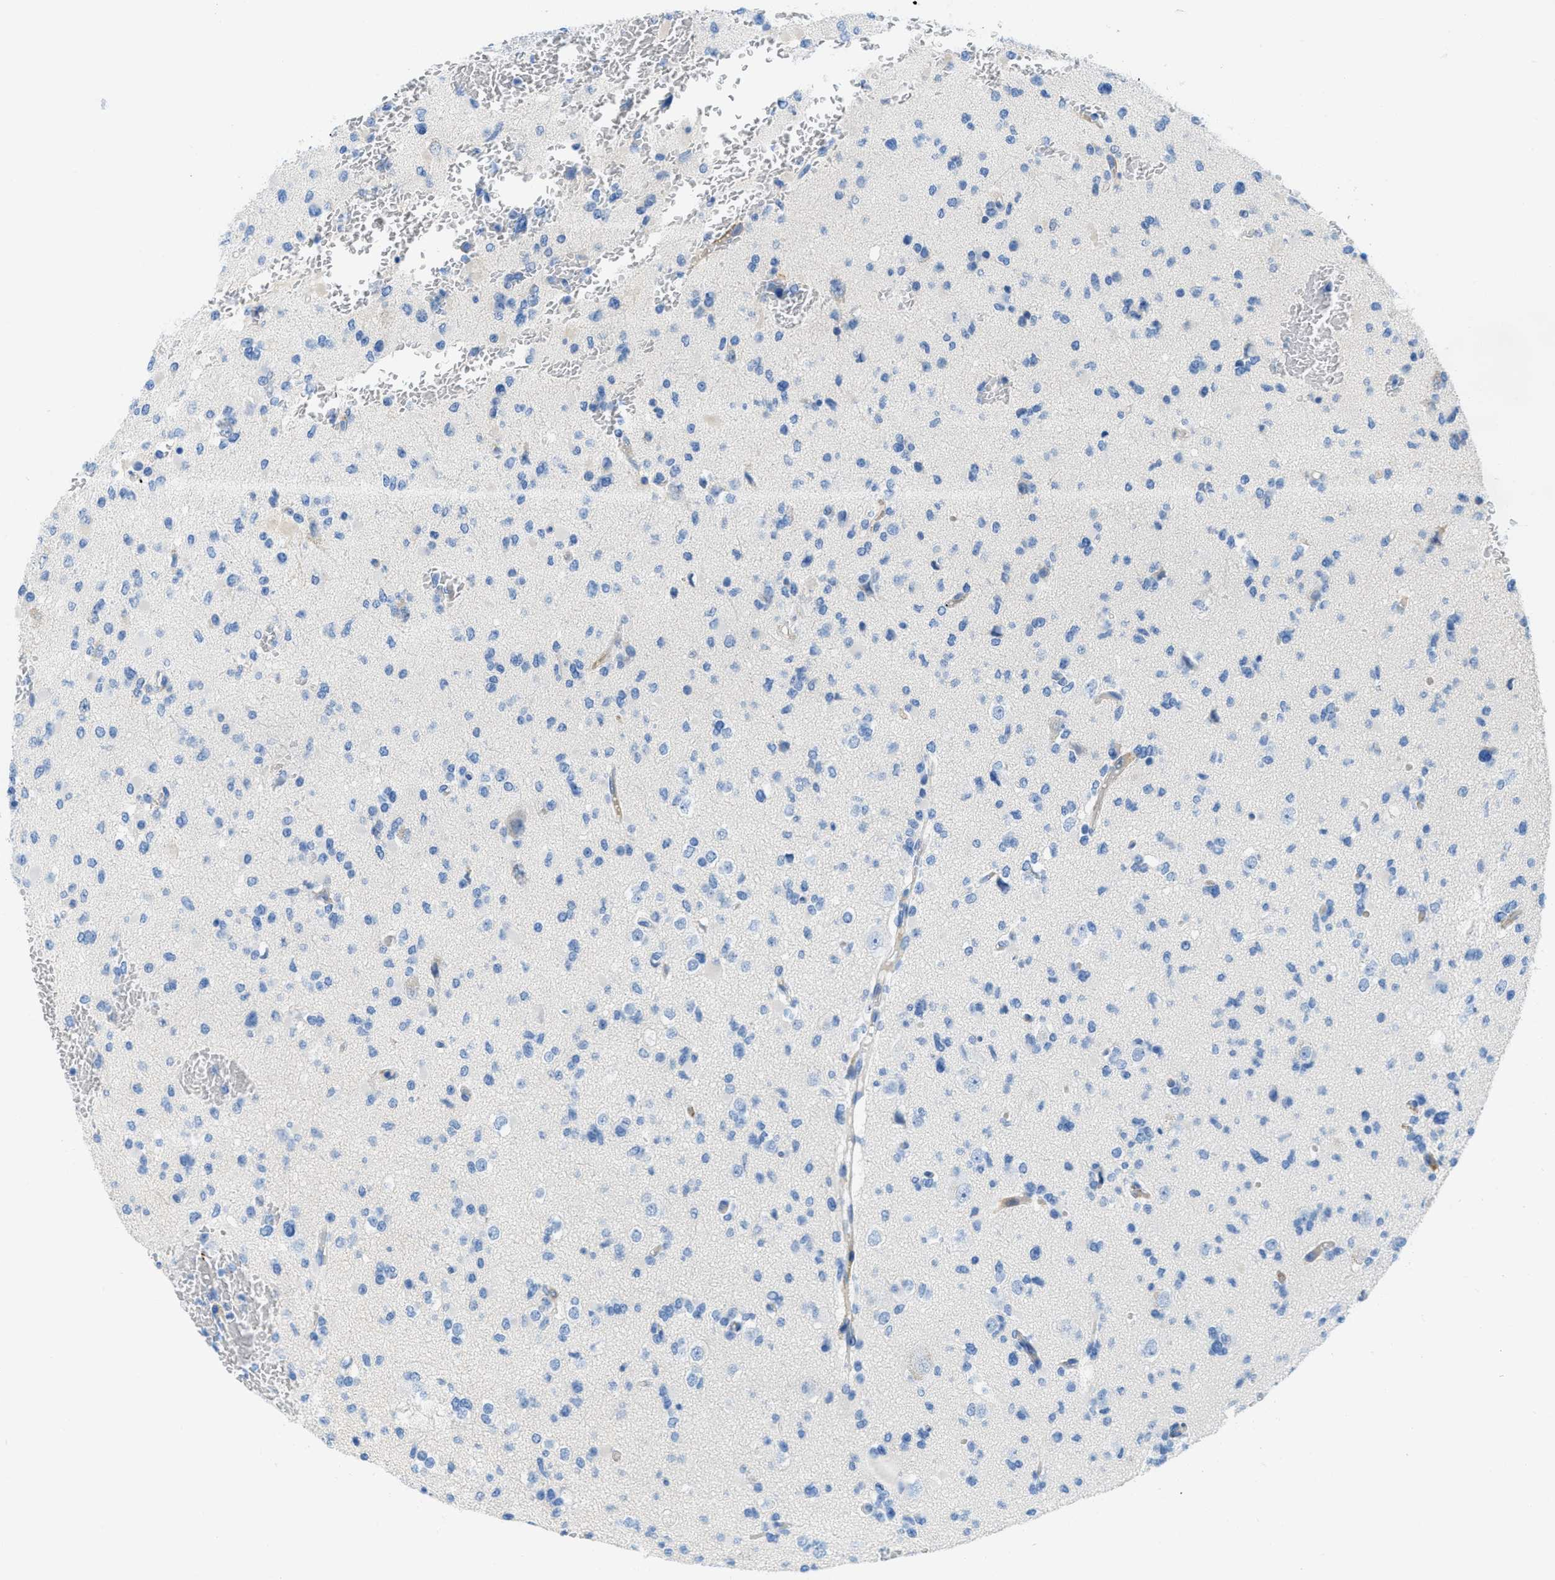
{"staining": {"intensity": "negative", "quantity": "none", "location": "none"}, "tissue": "glioma", "cell_type": "Tumor cells", "image_type": "cancer", "snomed": [{"axis": "morphology", "description": "Glioma, malignant, Low grade"}, {"axis": "topography", "description": "Brain"}], "caption": "Protein analysis of low-grade glioma (malignant) demonstrates no significant expression in tumor cells.", "gene": "XCR1", "patient": {"sex": "female", "age": 22}}